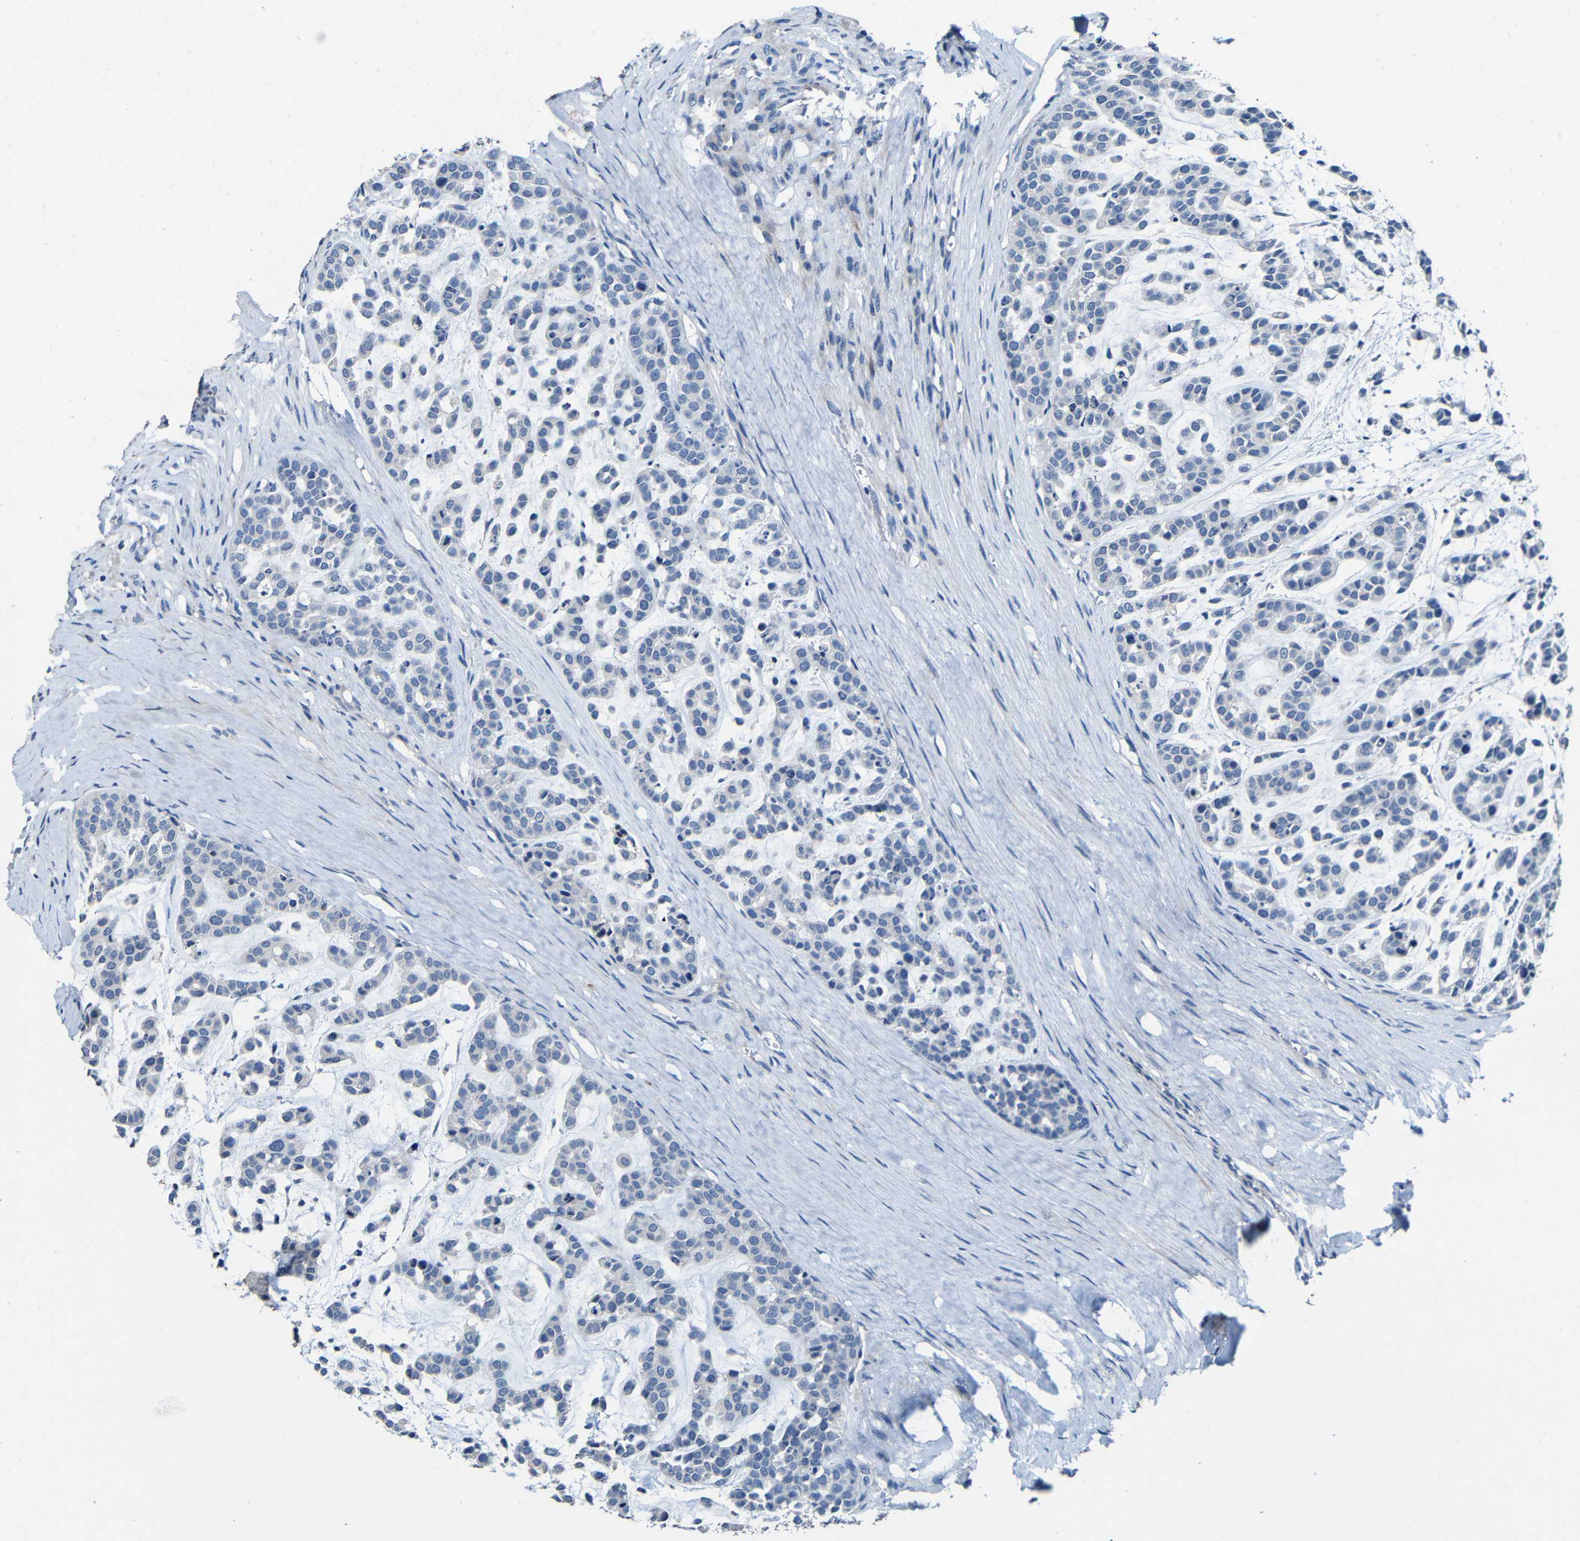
{"staining": {"intensity": "negative", "quantity": "none", "location": "none"}, "tissue": "head and neck cancer", "cell_type": "Tumor cells", "image_type": "cancer", "snomed": [{"axis": "morphology", "description": "Adenocarcinoma, NOS"}, {"axis": "morphology", "description": "Adenoma, NOS"}, {"axis": "topography", "description": "Head-Neck"}], "caption": "Tumor cells show no significant positivity in head and neck cancer (adenoma). Brightfield microscopy of IHC stained with DAB (brown) and hematoxylin (blue), captured at high magnification.", "gene": "ACKR2", "patient": {"sex": "female", "age": 55}}